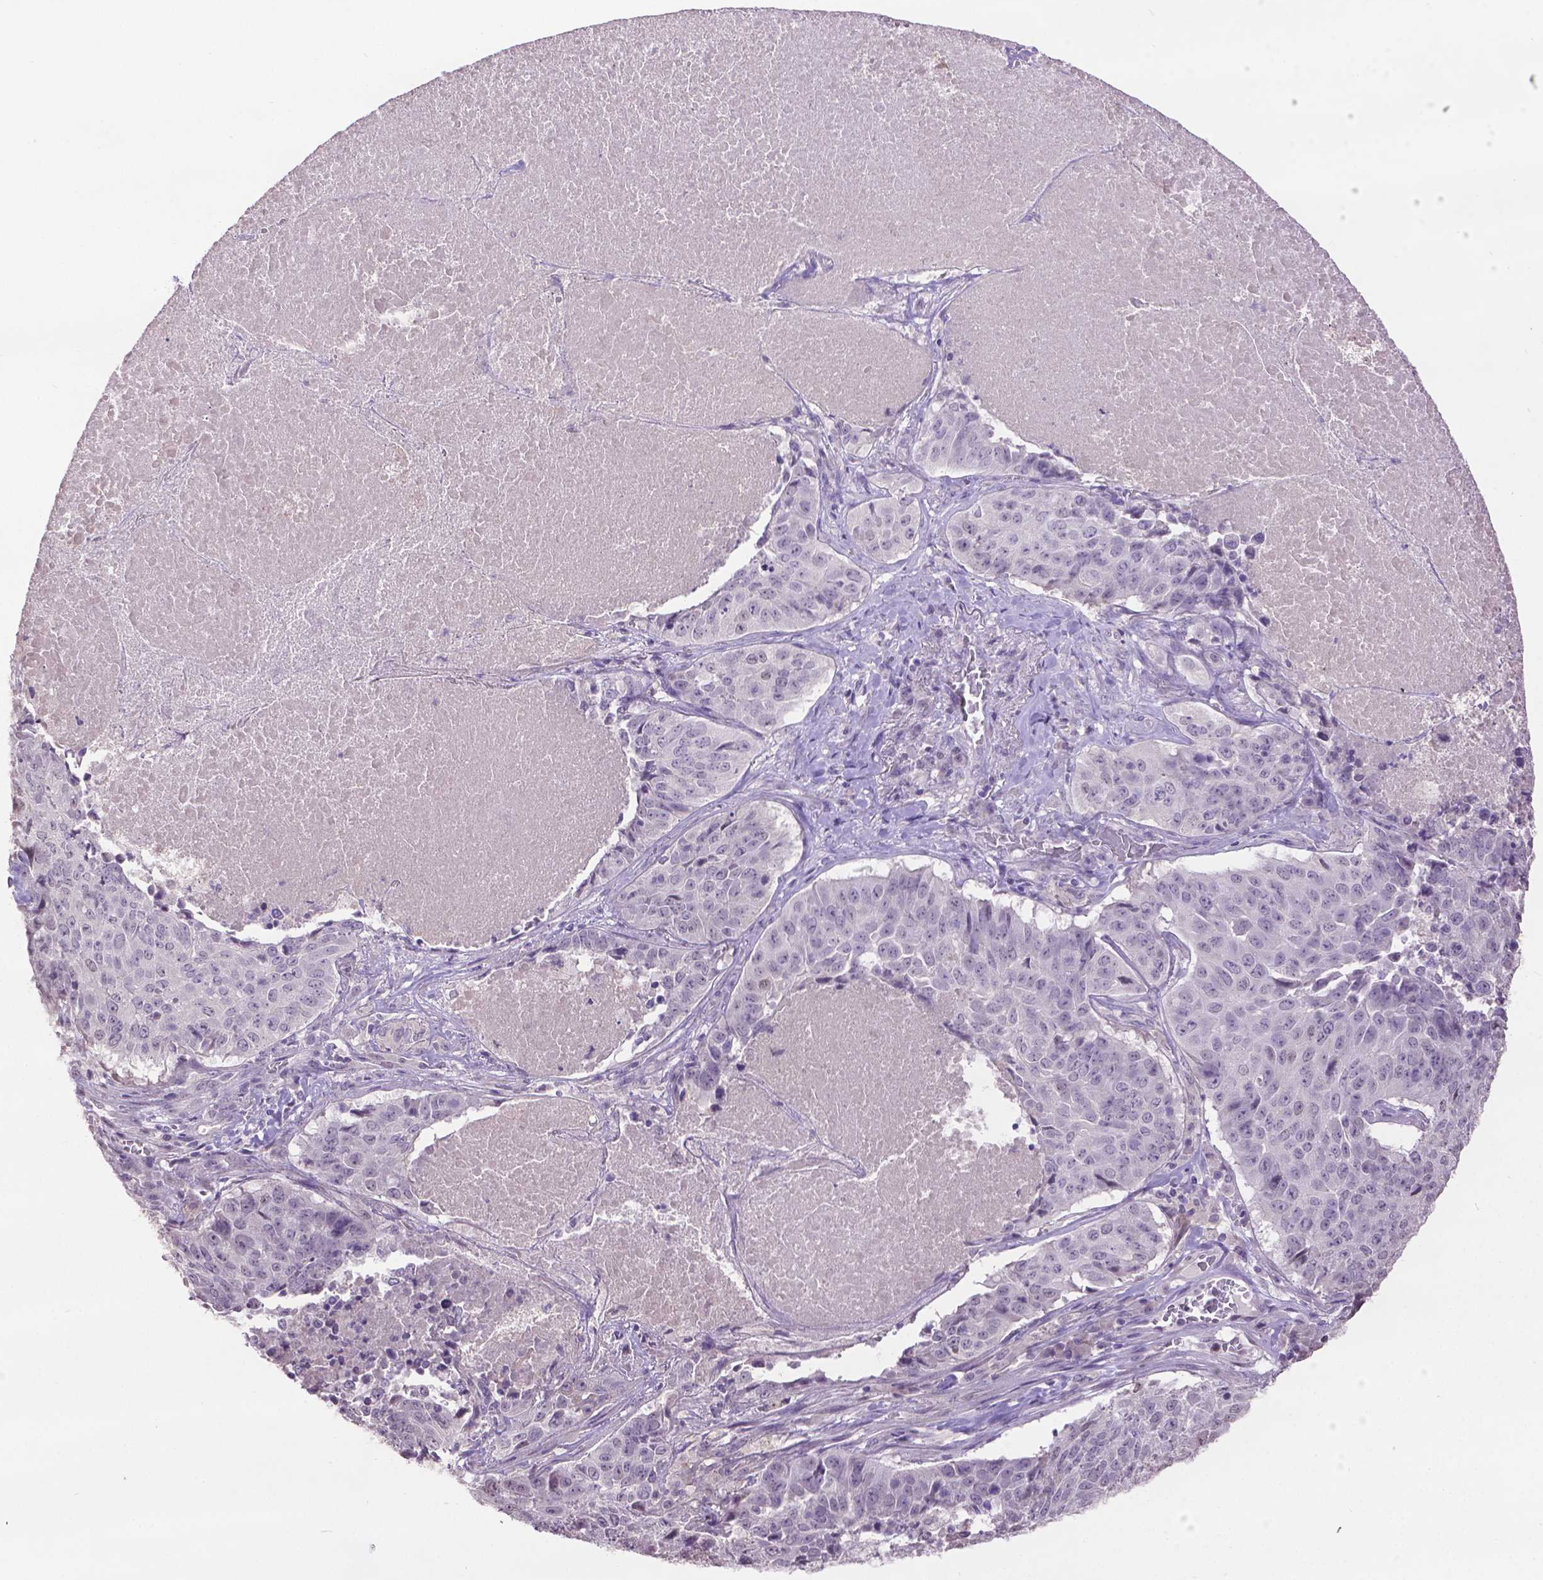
{"staining": {"intensity": "negative", "quantity": "none", "location": "none"}, "tissue": "lung cancer", "cell_type": "Tumor cells", "image_type": "cancer", "snomed": [{"axis": "morphology", "description": "Normal tissue, NOS"}, {"axis": "morphology", "description": "Squamous cell carcinoma, NOS"}, {"axis": "topography", "description": "Bronchus"}, {"axis": "topography", "description": "Lung"}], "caption": "Tumor cells show no significant protein staining in lung cancer.", "gene": "CPM", "patient": {"sex": "male", "age": 64}}